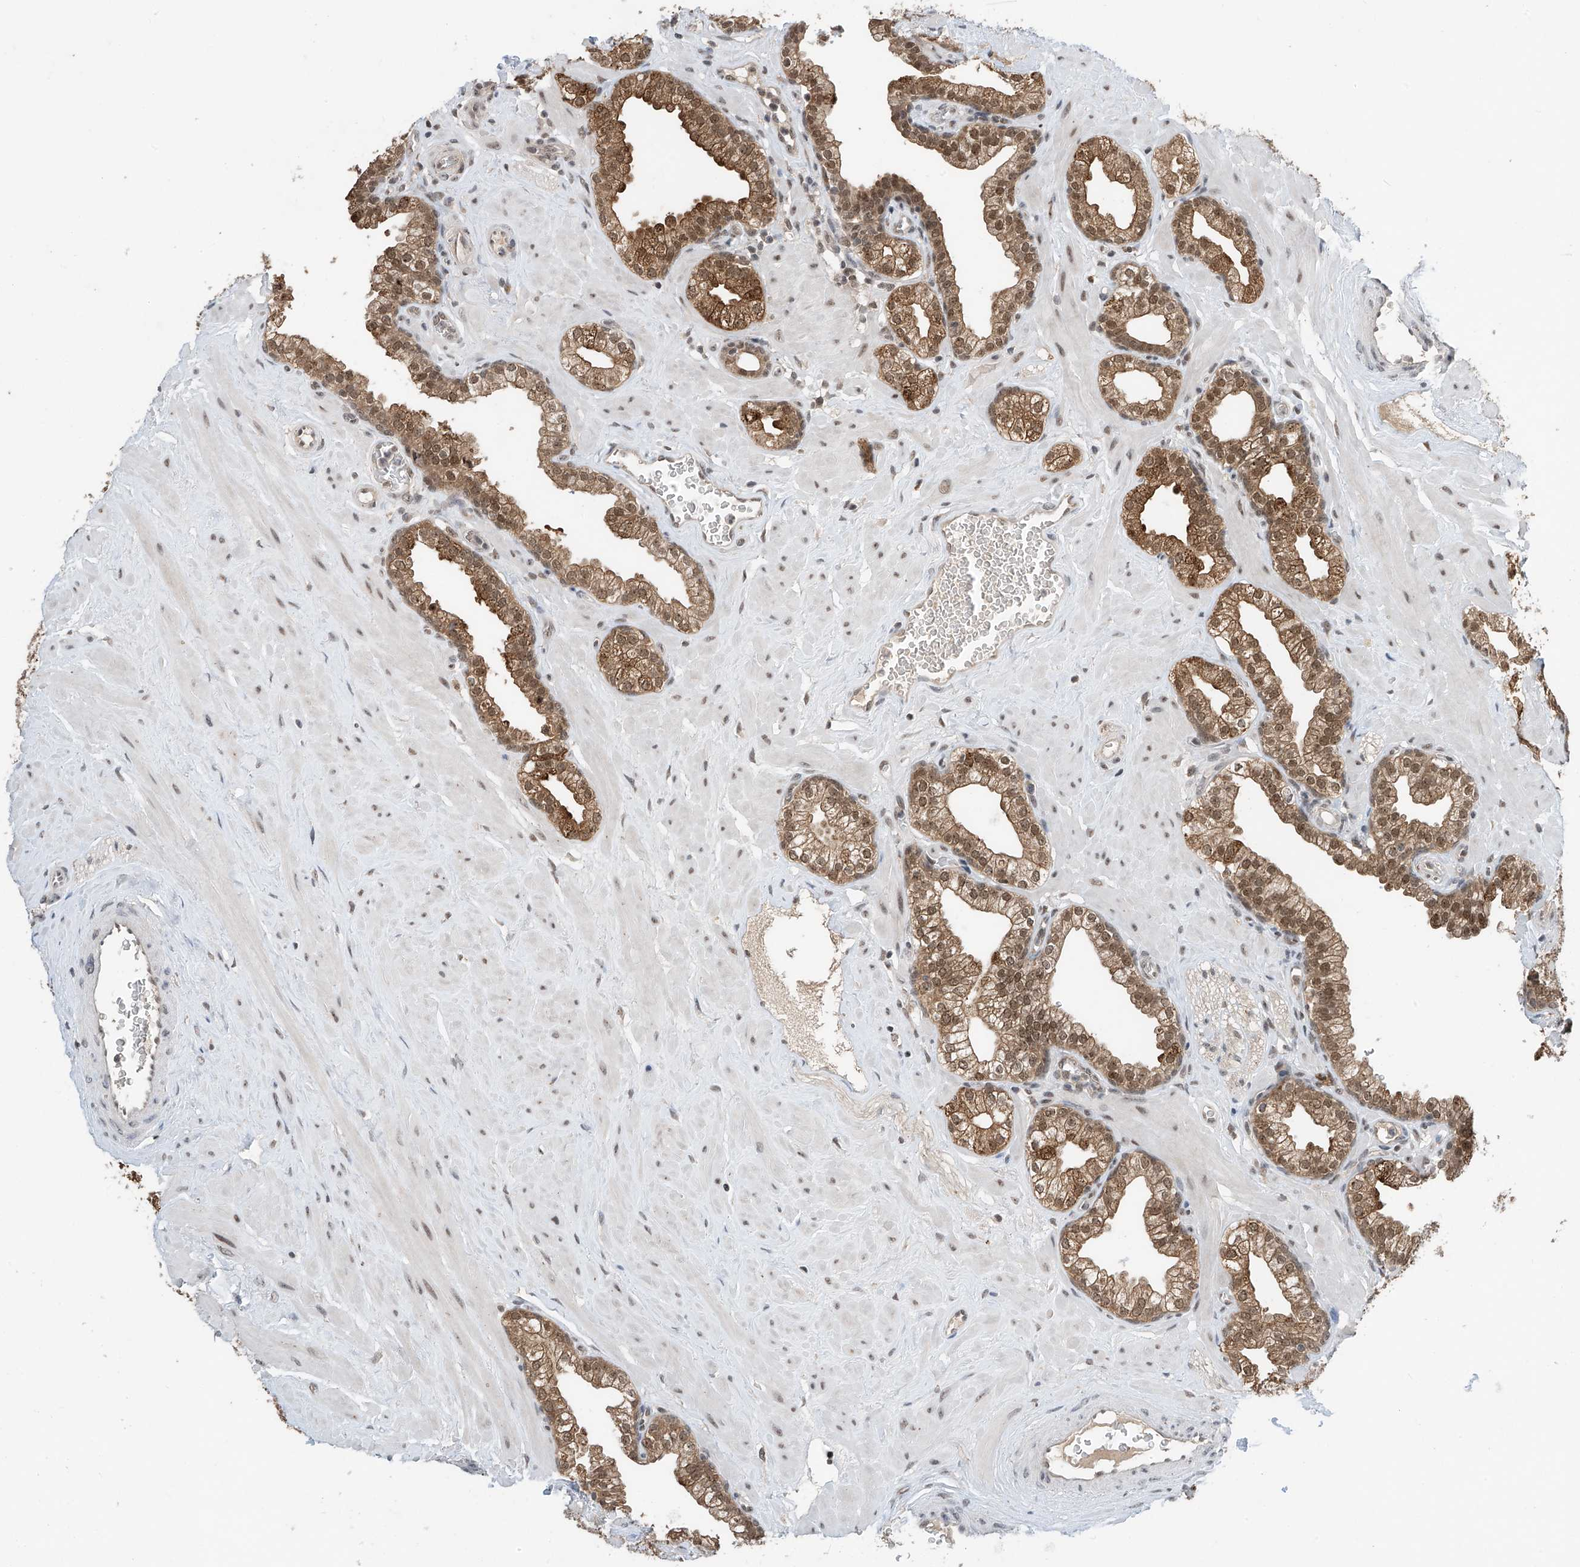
{"staining": {"intensity": "moderate", "quantity": ">75%", "location": "cytoplasmic/membranous,nuclear"}, "tissue": "prostate", "cell_type": "Glandular cells", "image_type": "normal", "snomed": [{"axis": "morphology", "description": "Normal tissue, NOS"}, {"axis": "morphology", "description": "Urothelial carcinoma, Low grade"}, {"axis": "topography", "description": "Urinary bladder"}, {"axis": "topography", "description": "Prostate"}], "caption": "Protein staining displays moderate cytoplasmic/membranous,nuclear expression in approximately >75% of glandular cells in benign prostate.", "gene": "RPAIN", "patient": {"sex": "male", "age": 60}}